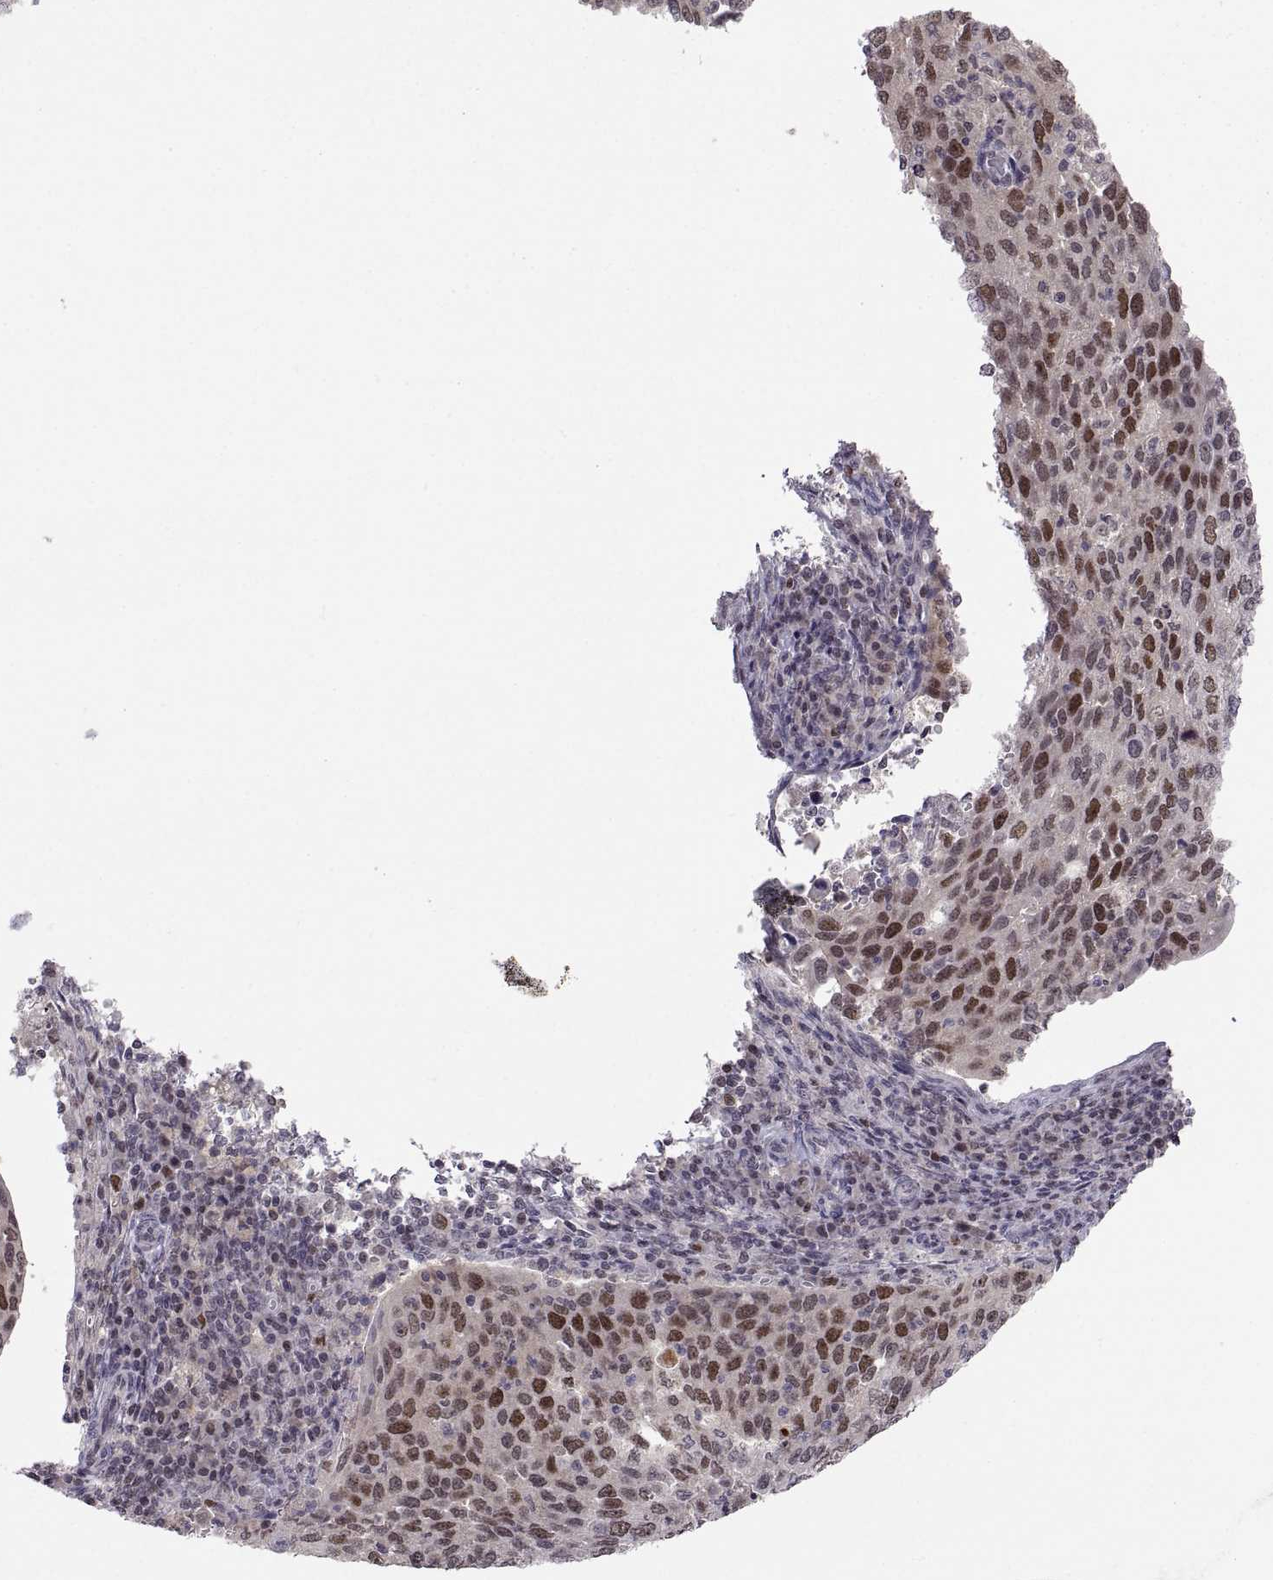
{"staining": {"intensity": "moderate", "quantity": "25%-75%", "location": "nuclear"}, "tissue": "cervical cancer", "cell_type": "Tumor cells", "image_type": "cancer", "snomed": [{"axis": "morphology", "description": "Squamous cell carcinoma, NOS"}, {"axis": "topography", "description": "Cervix"}], "caption": "Protein staining of squamous cell carcinoma (cervical) tissue displays moderate nuclear expression in about 25%-75% of tumor cells.", "gene": "CHFR", "patient": {"sex": "female", "age": 54}}